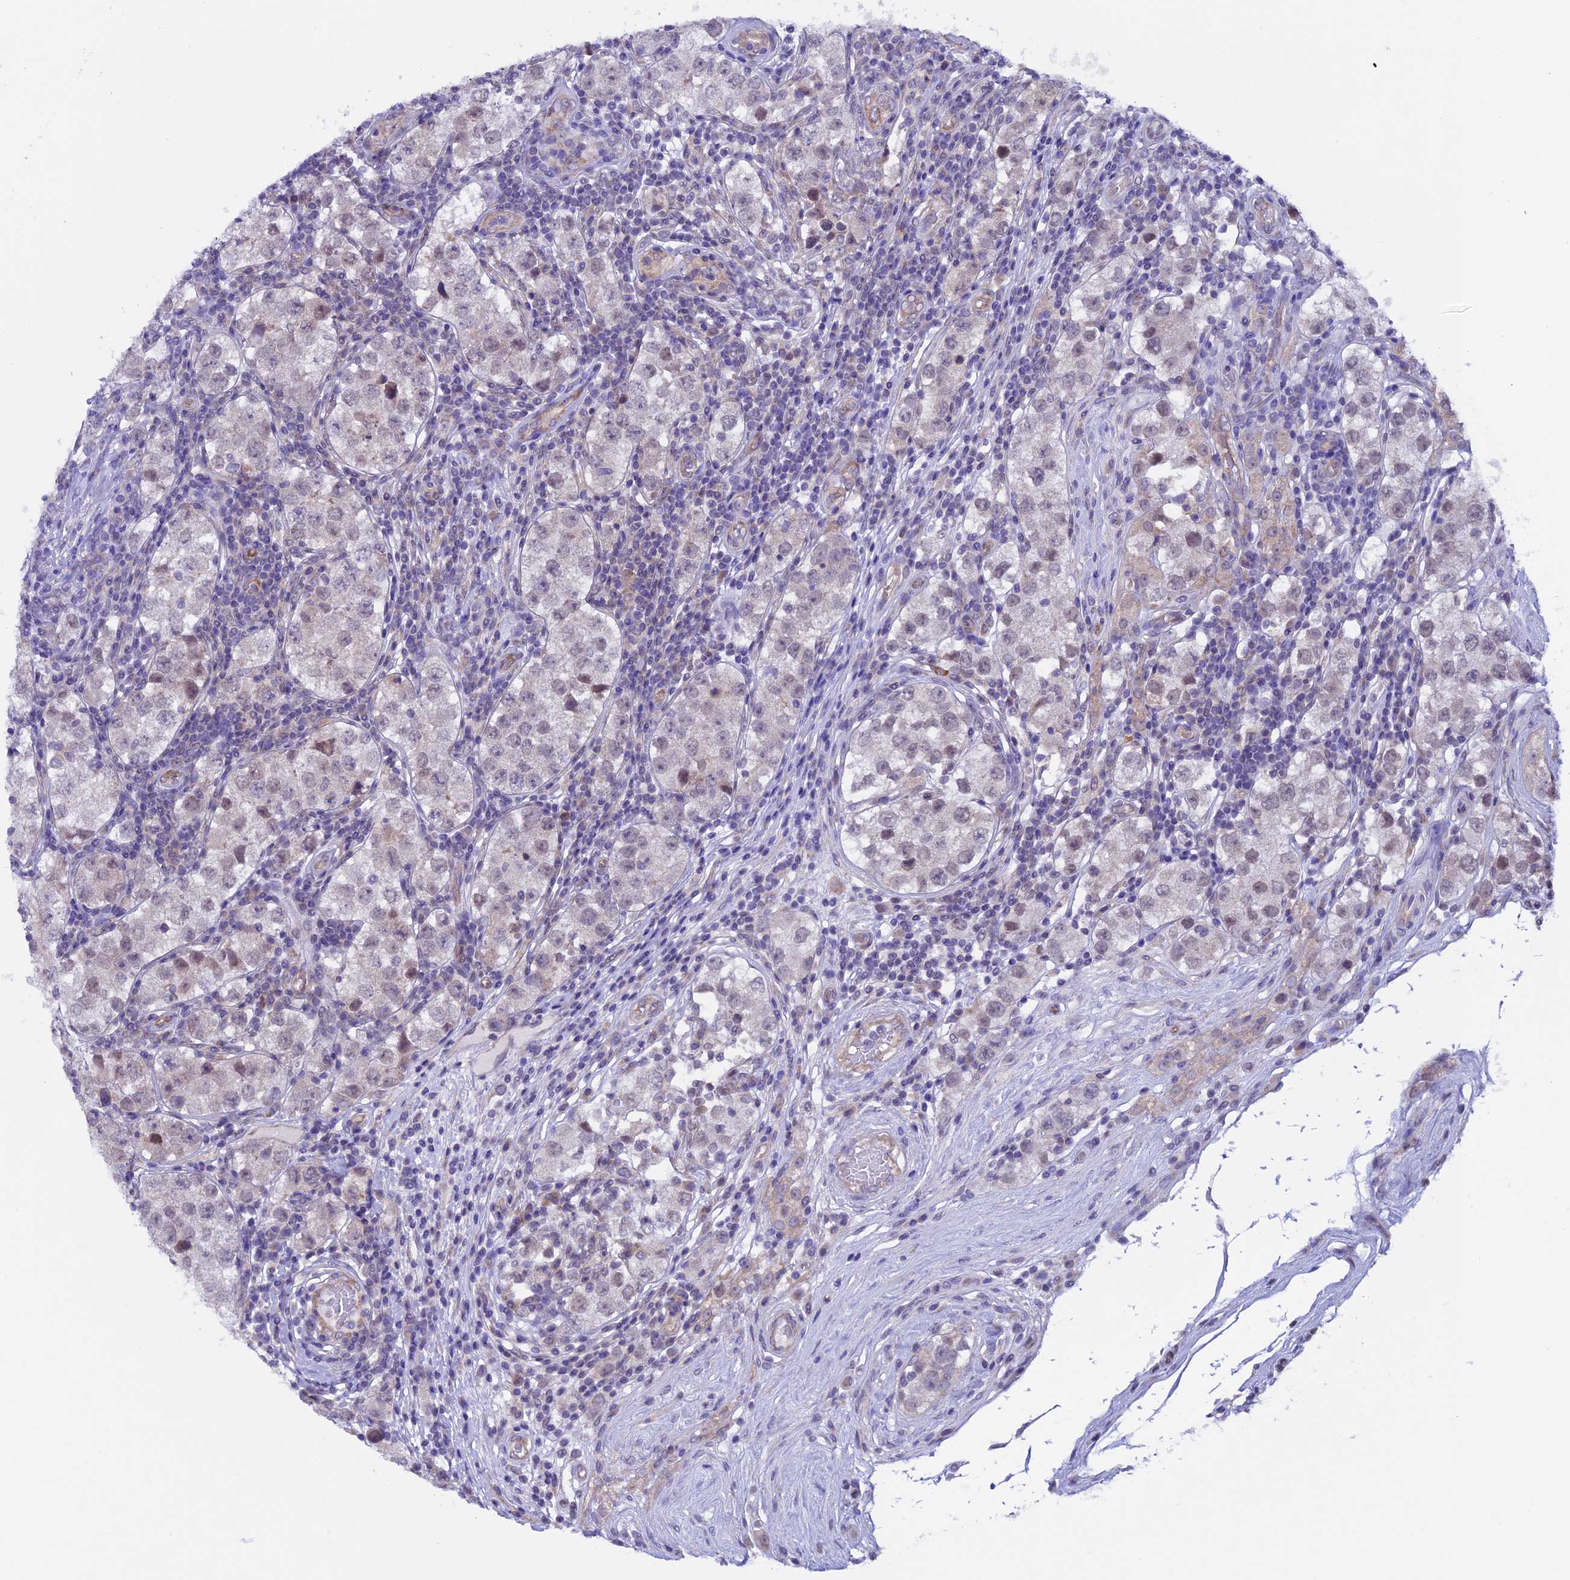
{"staining": {"intensity": "weak", "quantity": "<25%", "location": "nuclear"}, "tissue": "testis cancer", "cell_type": "Tumor cells", "image_type": "cancer", "snomed": [{"axis": "morphology", "description": "Seminoma, NOS"}, {"axis": "topography", "description": "Testis"}], "caption": "Seminoma (testis) was stained to show a protein in brown. There is no significant positivity in tumor cells.", "gene": "TMEM171", "patient": {"sex": "male", "age": 34}}